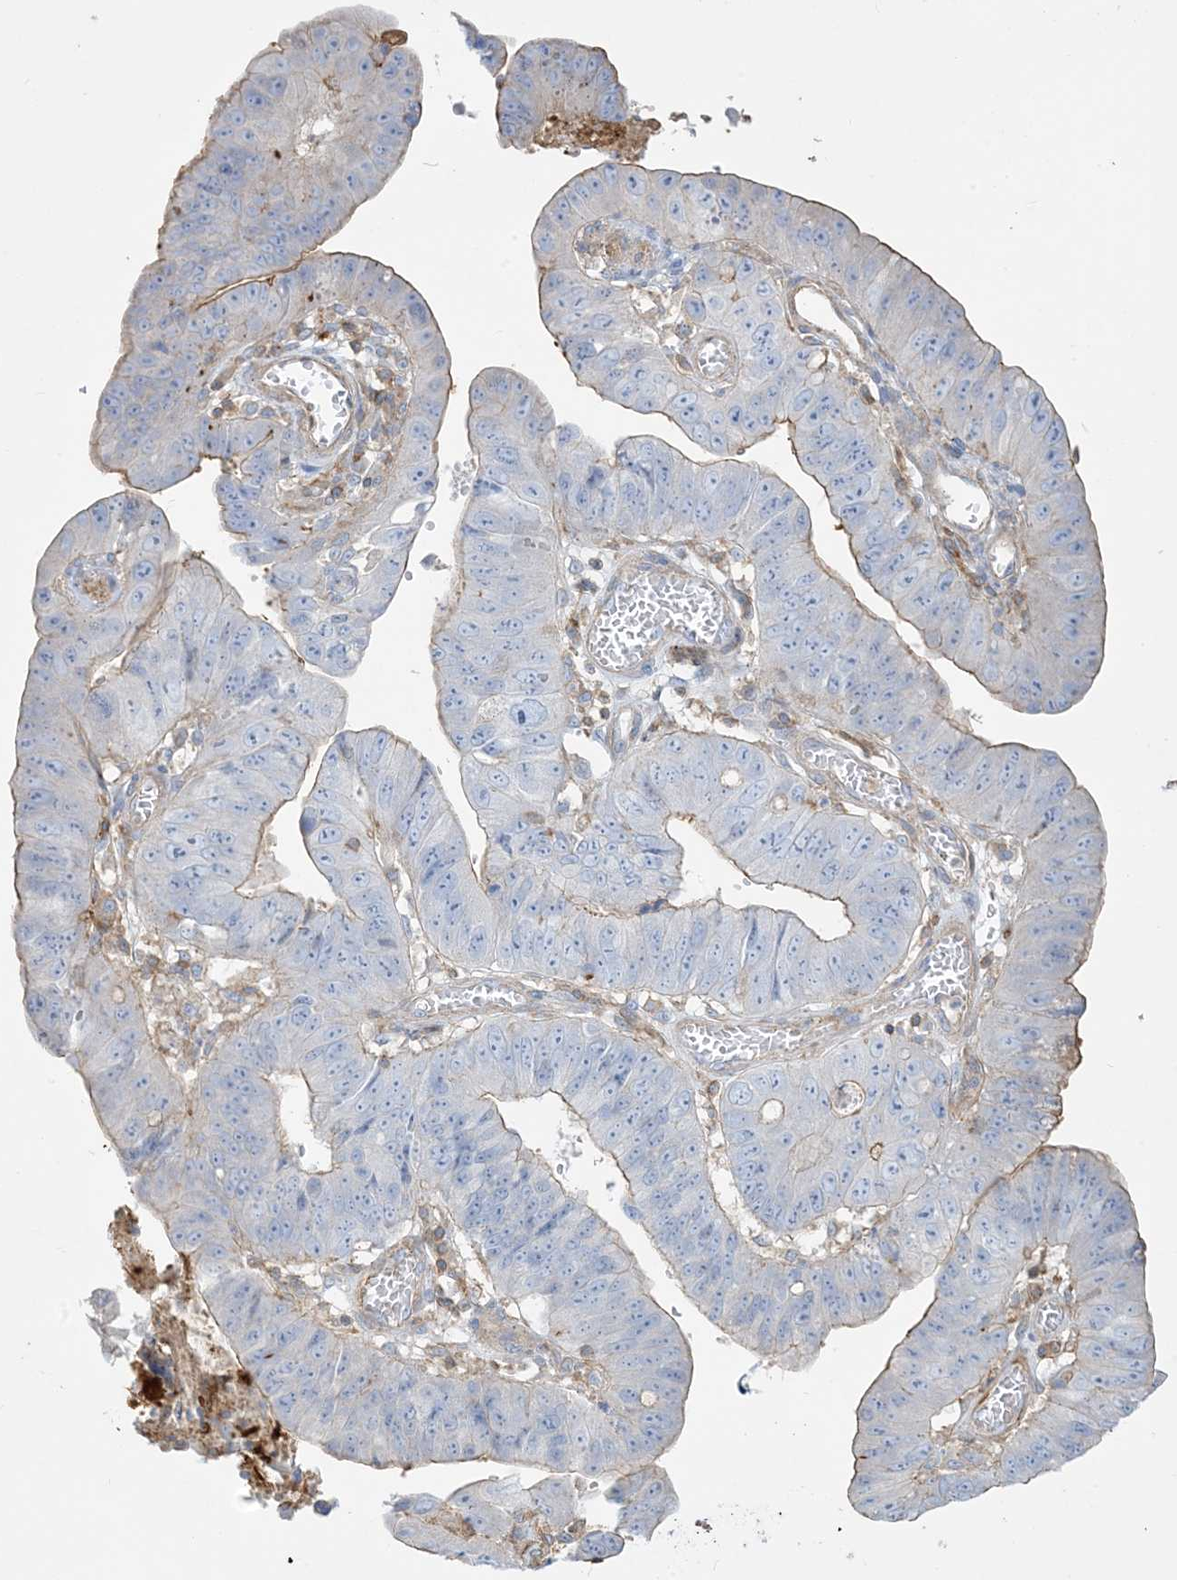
{"staining": {"intensity": "weak", "quantity": "25%-75%", "location": "cytoplasmic/membranous"}, "tissue": "stomach cancer", "cell_type": "Tumor cells", "image_type": "cancer", "snomed": [{"axis": "morphology", "description": "Adenocarcinoma, NOS"}, {"axis": "topography", "description": "Stomach"}], "caption": "Stomach adenocarcinoma stained with IHC reveals weak cytoplasmic/membranous expression in about 25%-75% of tumor cells.", "gene": "GTF3C2", "patient": {"sex": "male", "age": 59}}